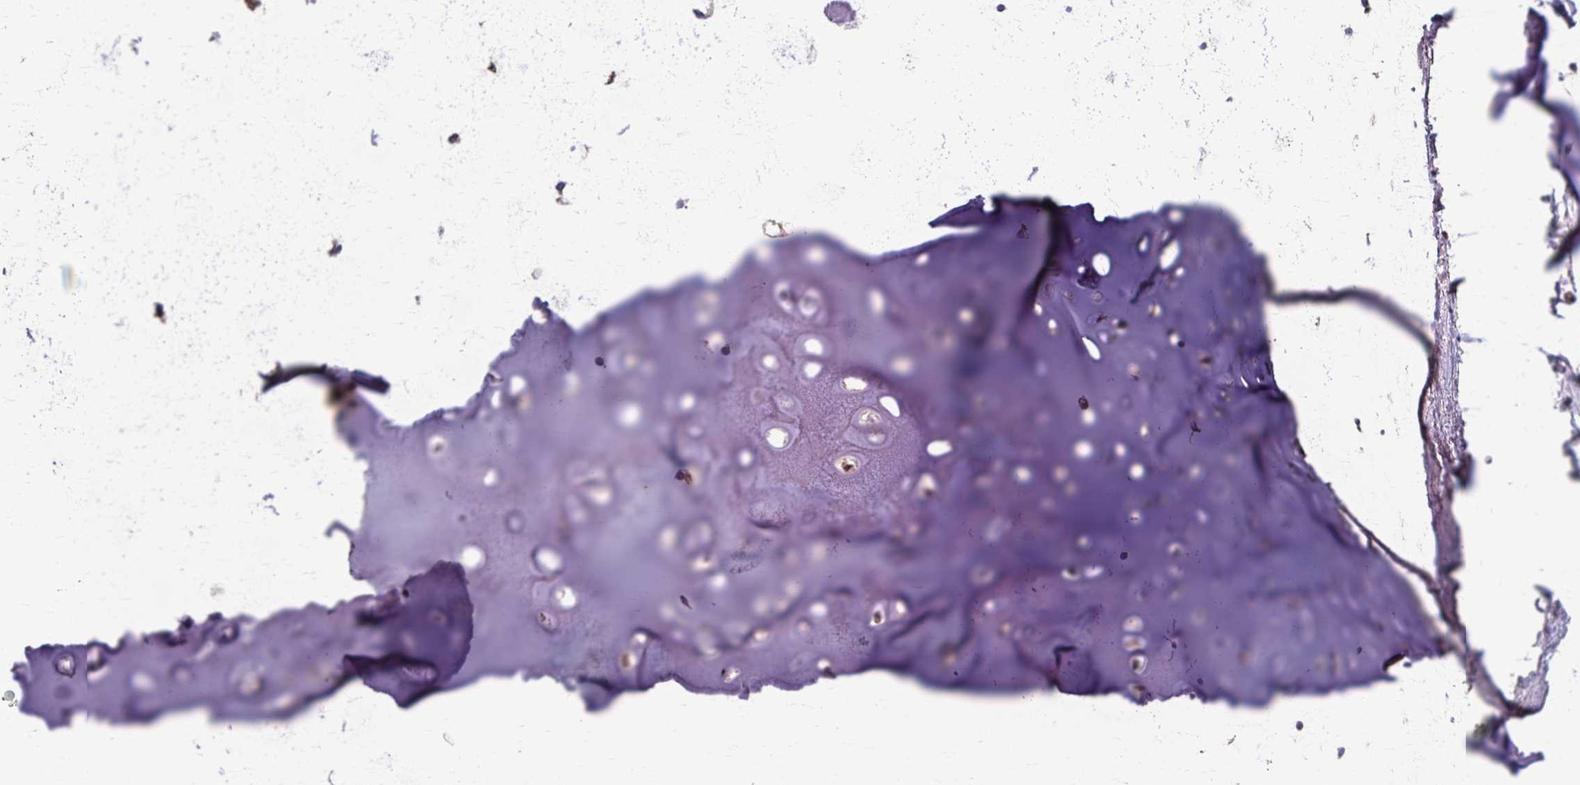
{"staining": {"intensity": "negative", "quantity": "none", "location": "none"}, "tissue": "adipose tissue", "cell_type": "Adipocytes", "image_type": "normal", "snomed": [{"axis": "morphology", "description": "Normal tissue, NOS"}, {"axis": "topography", "description": "Lymph node"}, {"axis": "topography", "description": "Cartilage tissue"}, {"axis": "topography", "description": "Bronchus"}], "caption": "IHC of unremarkable adipose tissue reveals no expression in adipocytes.", "gene": "RNF10", "patient": {"sex": "female", "age": 70}}